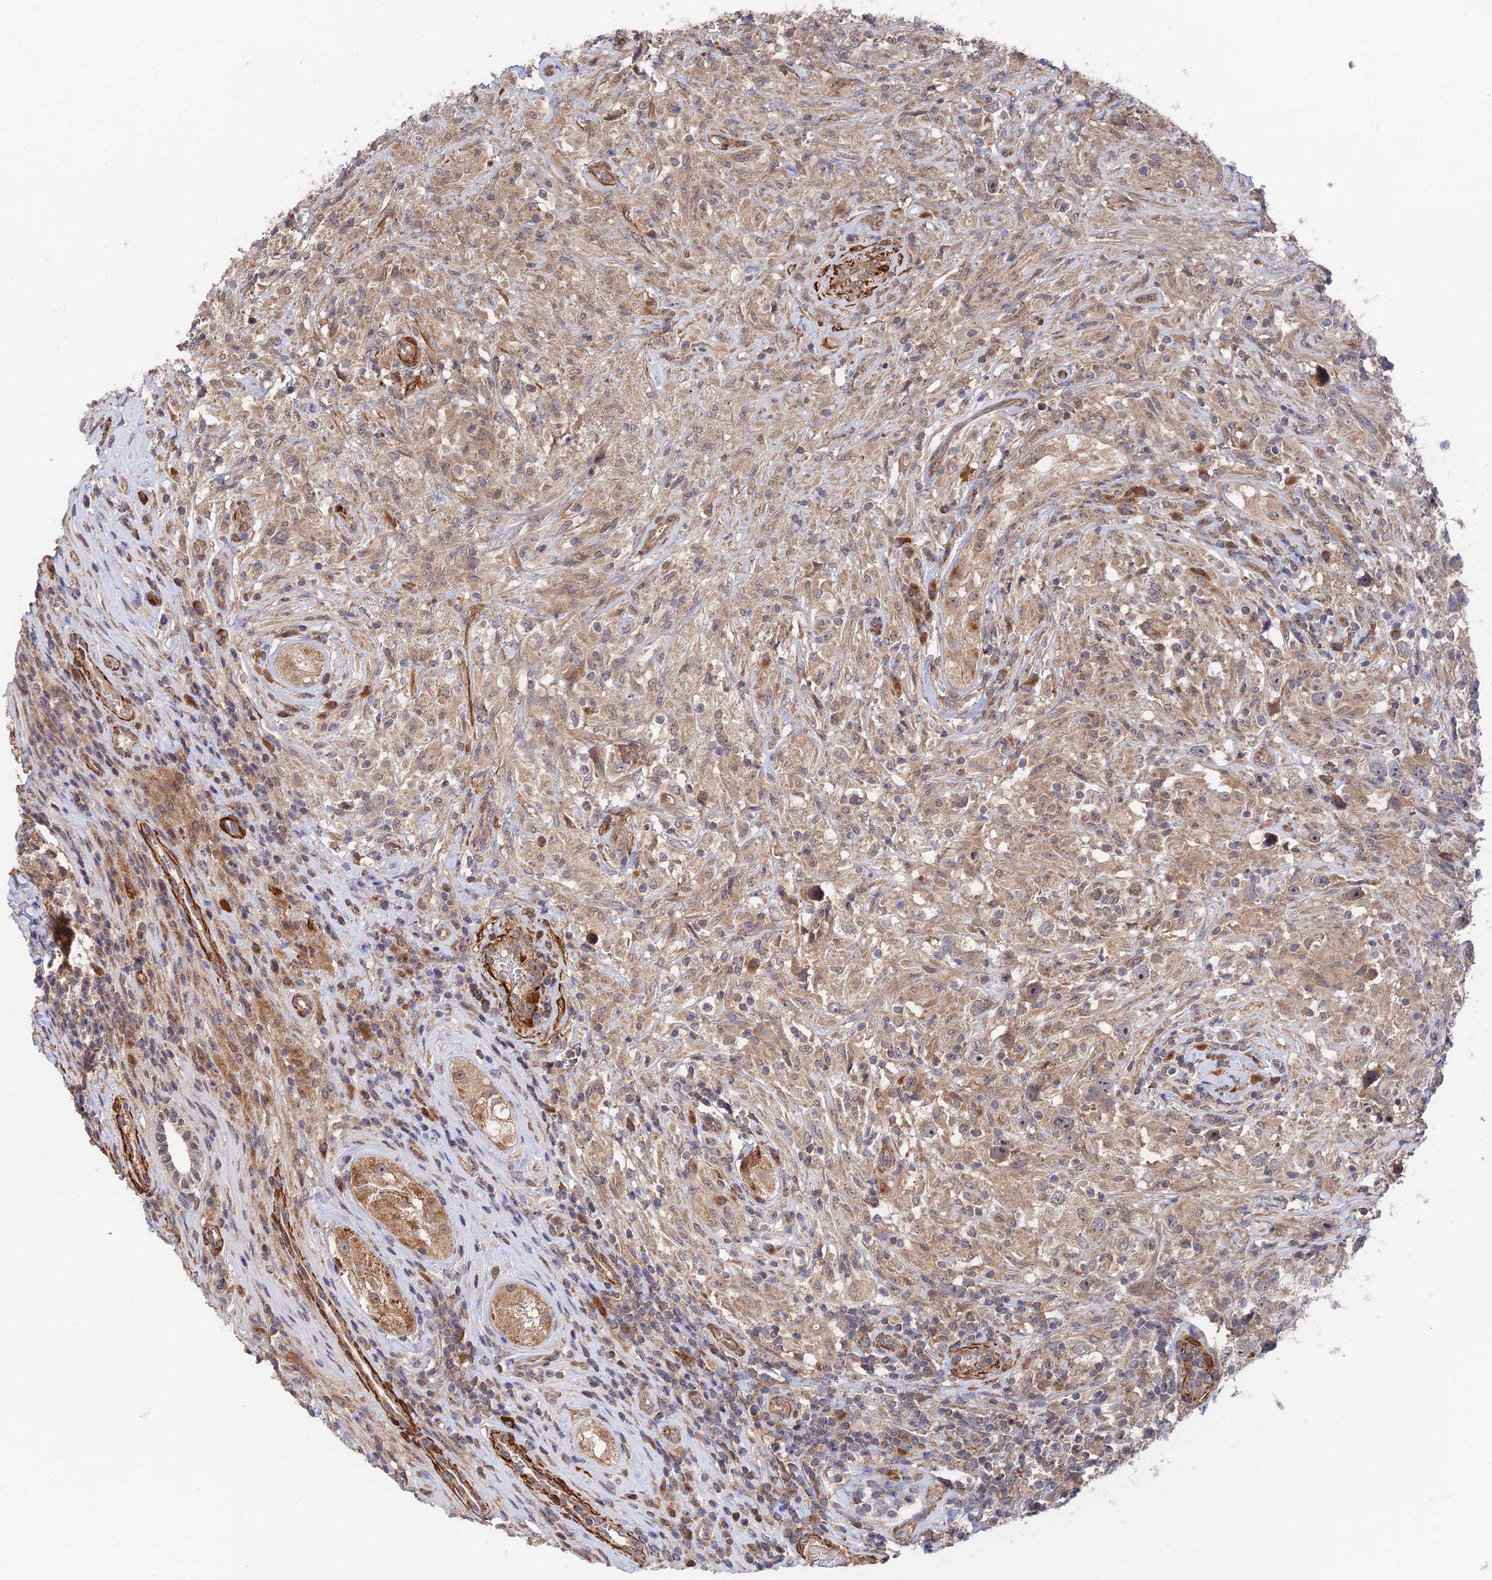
{"staining": {"intensity": "moderate", "quantity": ">75%", "location": "cytoplasmic/membranous"}, "tissue": "testis cancer", "cell_type": "Tumor cells", "image_type": "cancer", "snomed": [{"axis": "morphology", "description": "Seminoma, NOS"}, {"axis": "topography", "description": "Testis"}], "caption": "Immunohistochemical staining of seminoma (testis) demonstrates medium levels of moderate cytoplasmic/membranous staining in approximately >75% of tumor cells.", "gene": "ZNF320", "patient": {"sex": "male", "age": 49}}